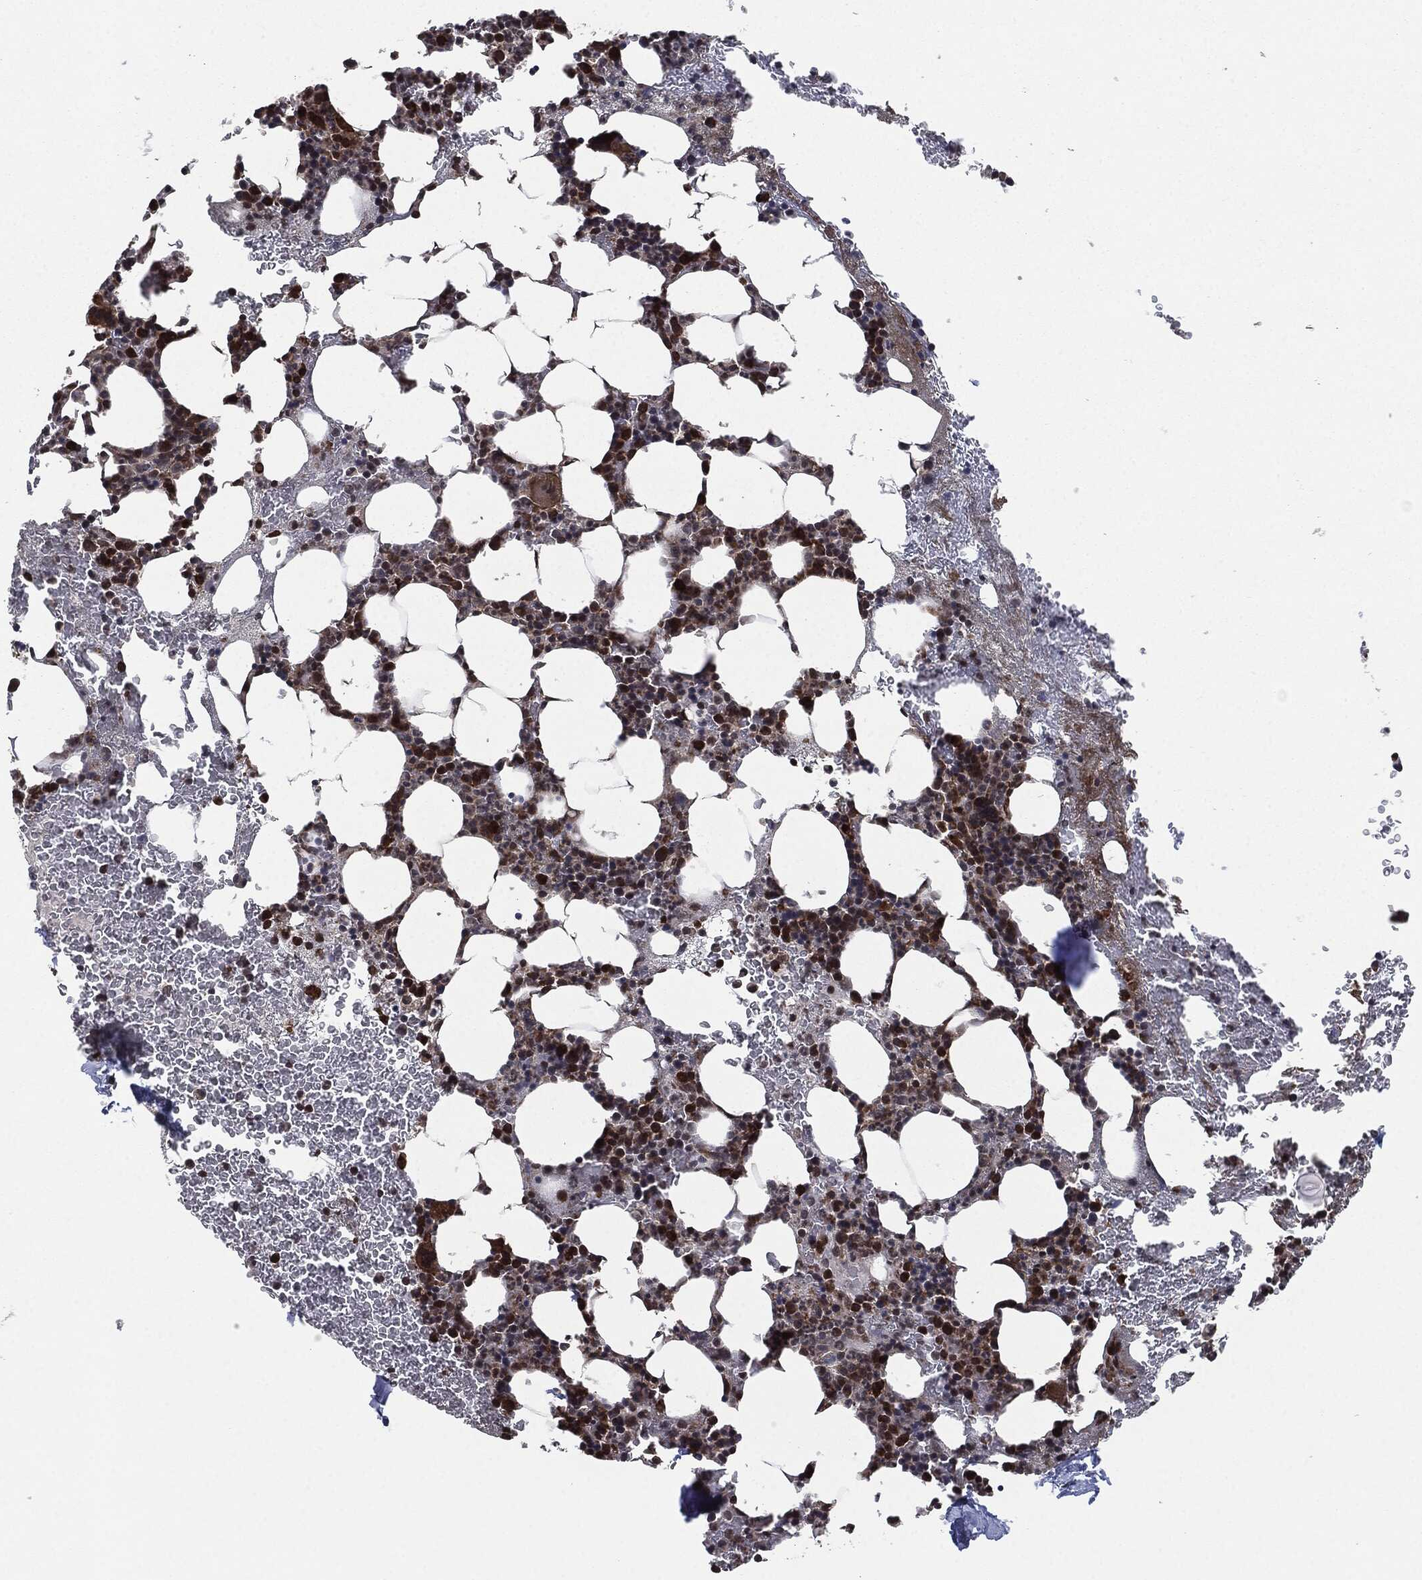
{"staining": {"intensity": "strong", "quantity": "25%-75%", "location": "cytoplasmic/membranous,nuclear"}, "tissue": "bone marrow", "cell_type": "Hematopoietic cells", "image_type": "normal", "snomed": [{"axis": "morphology", "description": "Normal tissue, NOS"}, {"axis": "topography", "description": "Bone marrow"}], "caption": "DAB (3,3'-diaminobenzidine) immunohistochemical staining of normal bone marrow reveals strong cytoplasmic/membranous,nuclear protein positivity in about 25%-75% of hematopoietic cells.", "gene": "UBR1", "patient": {"sex": "male", "age": 83}}